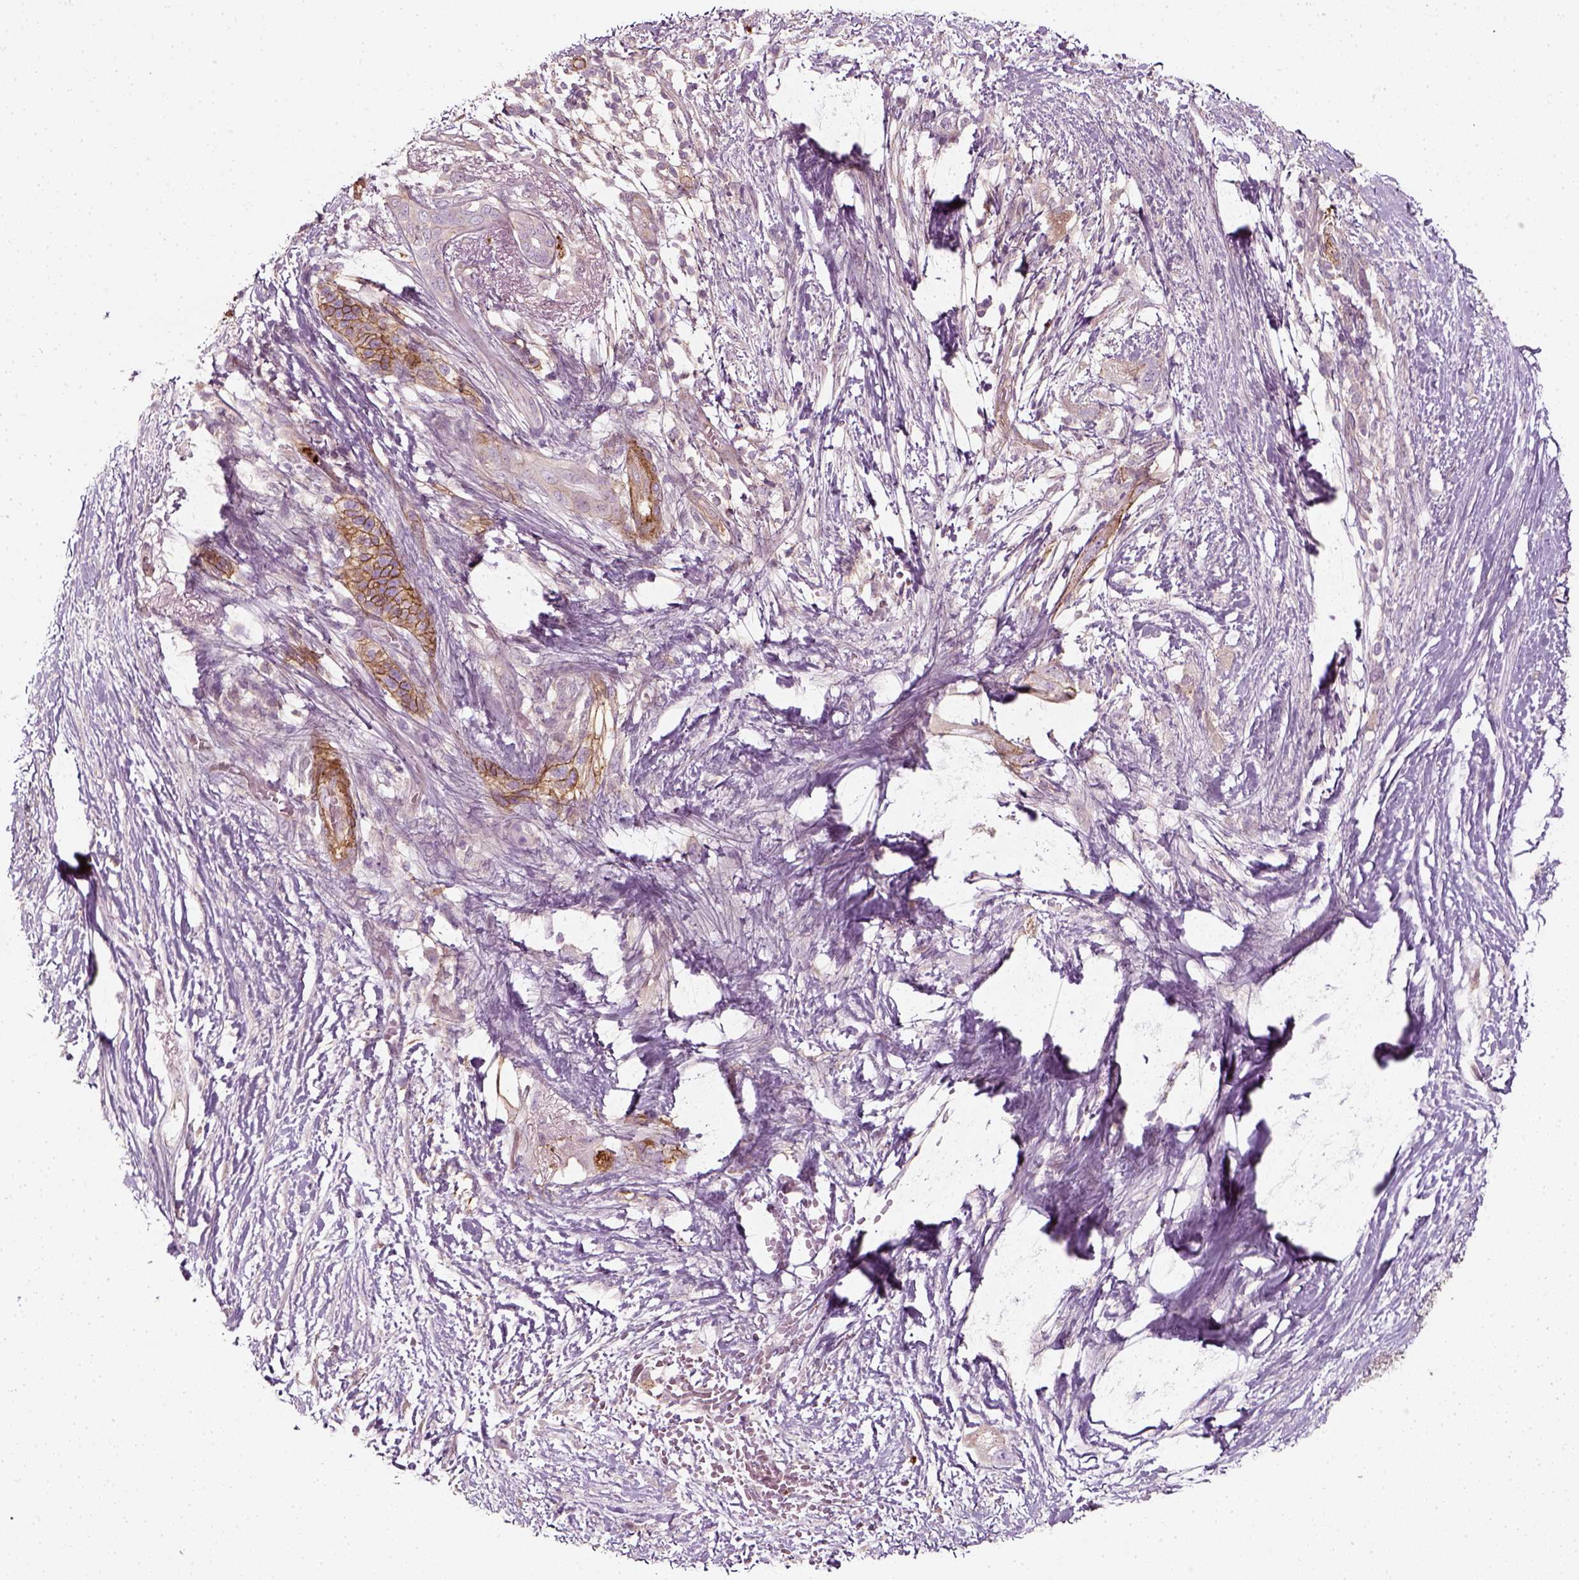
{"staining": {"intensity": "moderate", "quantity": ">75%", "location": "cytoplasmic/membranous"}, "tissue": "pancreatic cancer", "cell_type": "Tumor cells", "image_type": "cancer", "snomed": [{"axis": "morphology", "description": "Adenocarcinoma, NOS"}, {"axis": "topography", "description": "Pancreas"}], "caption": "IHC (DAB) staining of human adenocarcinoma (pancreatic) reveals moderate cytoplasmic/membranous protein positivity in approximately >75% of tumor cells. Using DAB (brown) and hematoxylin (blue) stains, captured at high magnification using brightfield microscopy.", "gene": "NPTN", "patient": {"sex": "female", "age": 72}}